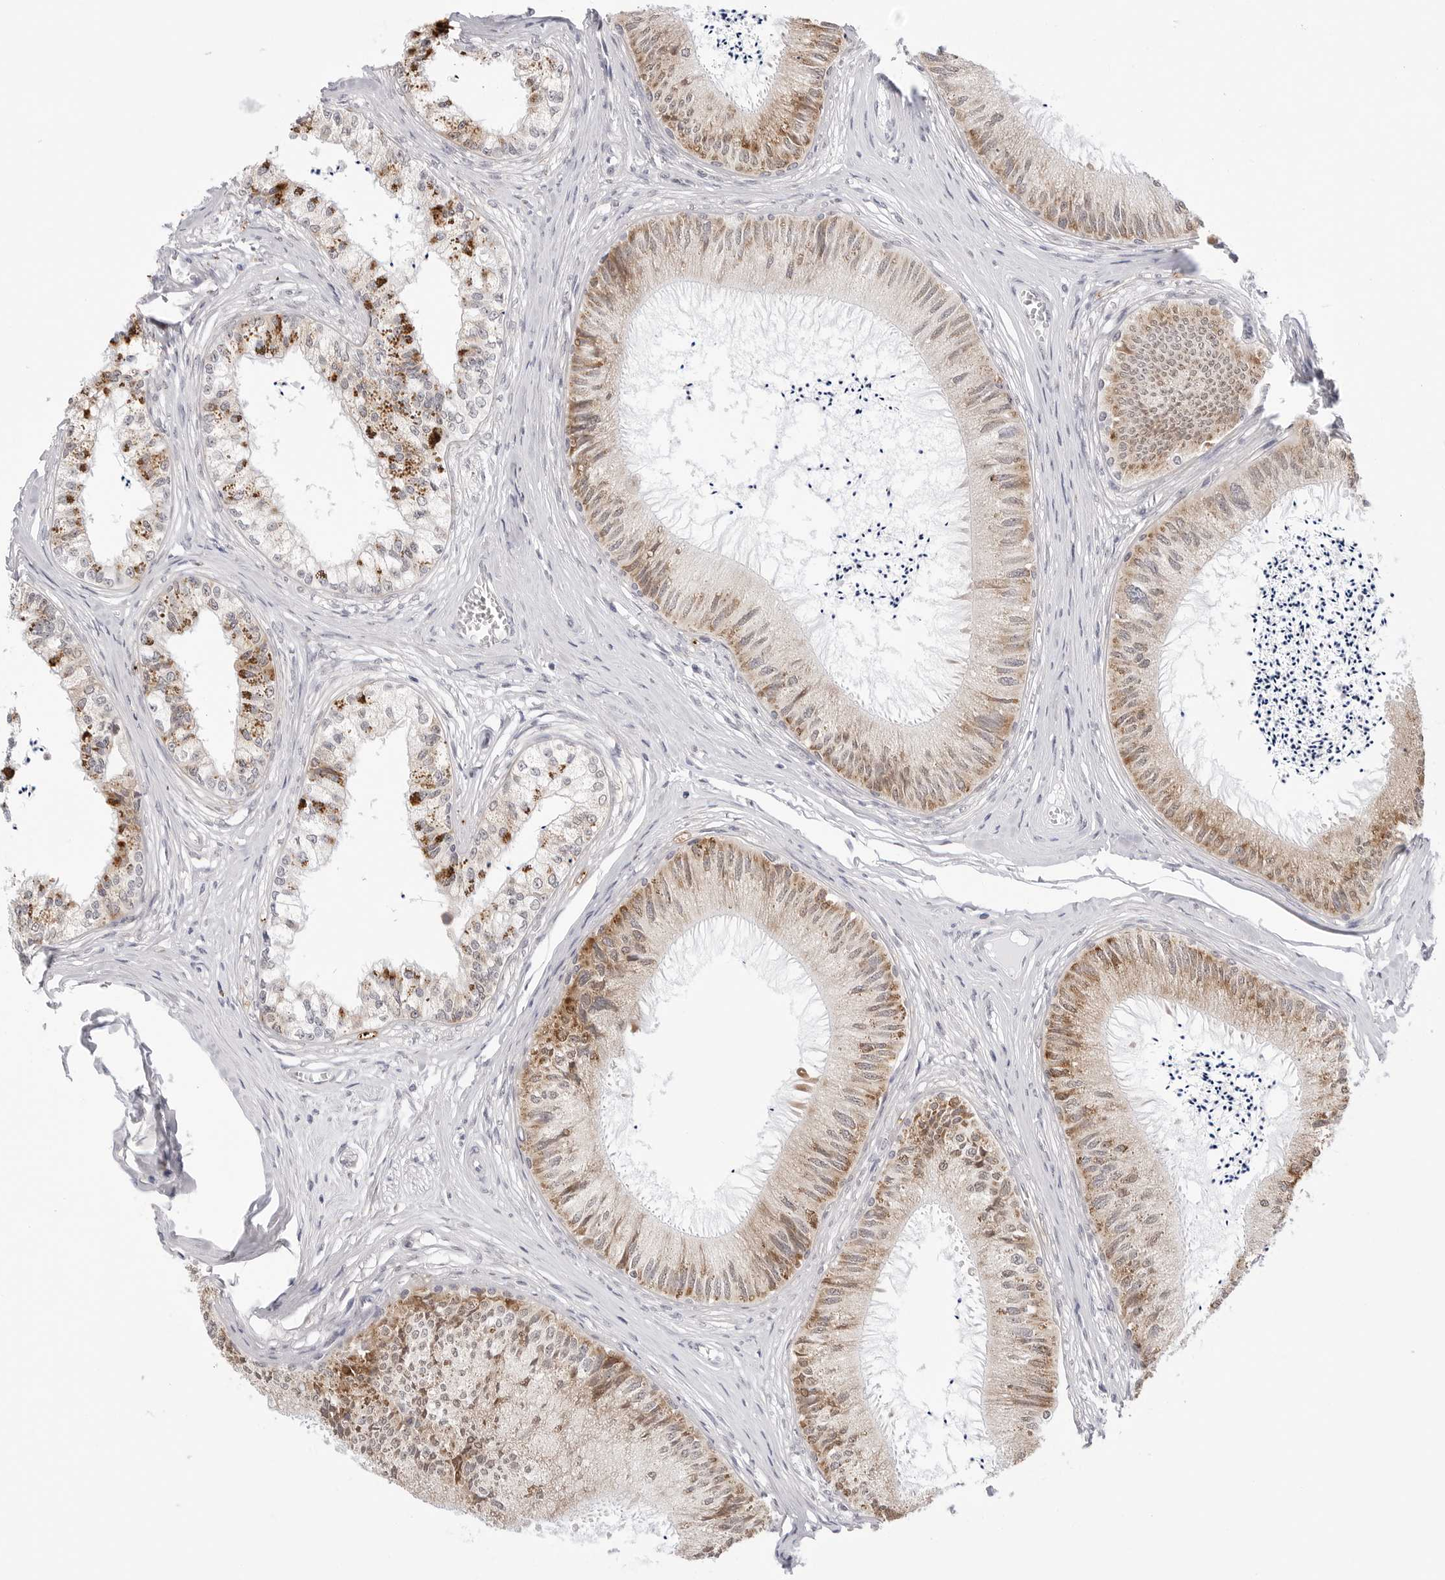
{"staining": {"intensity": "moderate", "quantity": ">75%", "location": "cytoplasmic/membranous"}, "tissue": "epididymis", "cell_type": "Glandular cells", "image_type": "normal", "snomed": [{"axis": "morphology", "description": "Normal tissue, NOS"}, {"axis": "topography", "description": "Epididymis"}], "caption": "Immunohistochemical staining of normal human epididymis reveals medium levels of moderate cytoplasmic/membranous positivity in about >75% of glandular cells.", "gene": "RPN1", "patient": {"sex": "male", "age": 79}}